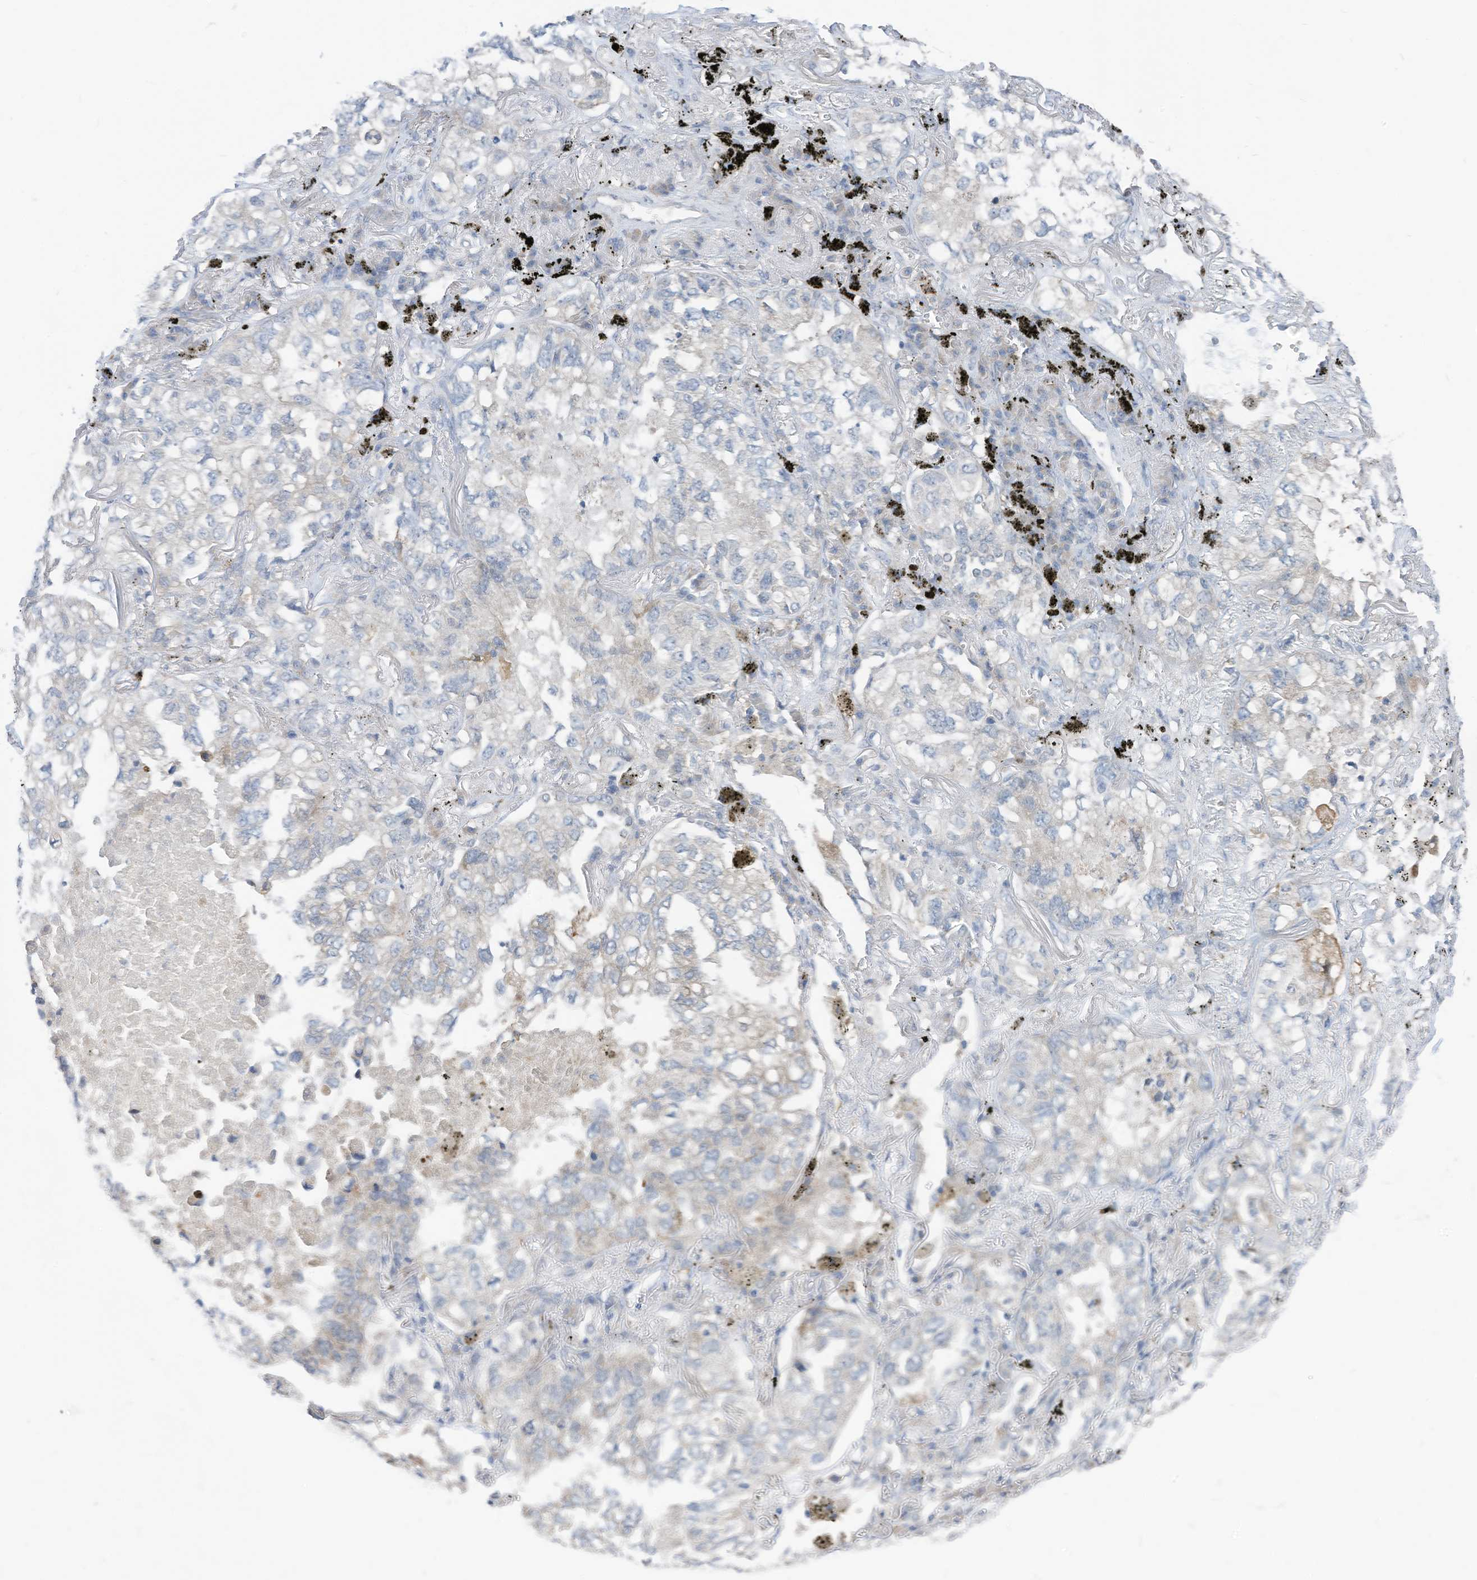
{"staining": {"intensity": "negative", "quantity": "none", "location": "none"}, "tissue": "lung cancer", "cell_type": "Tumor cells", "image_type": "cancer", "snomed": [{"axis": "morphology", "description": "Adenocarcinoma, NOS"}, {"axis": "topography", "description": "Lung"}], "caption": "There is no significant expression in tumor cells of lung cancer (adenocarcinoma). (DAB immunohistochemistry (IHC) visualized using brightfield microscopy, high magnification).", "gene": "LDAH", "patient": {"sex": "male", "age": 65}}